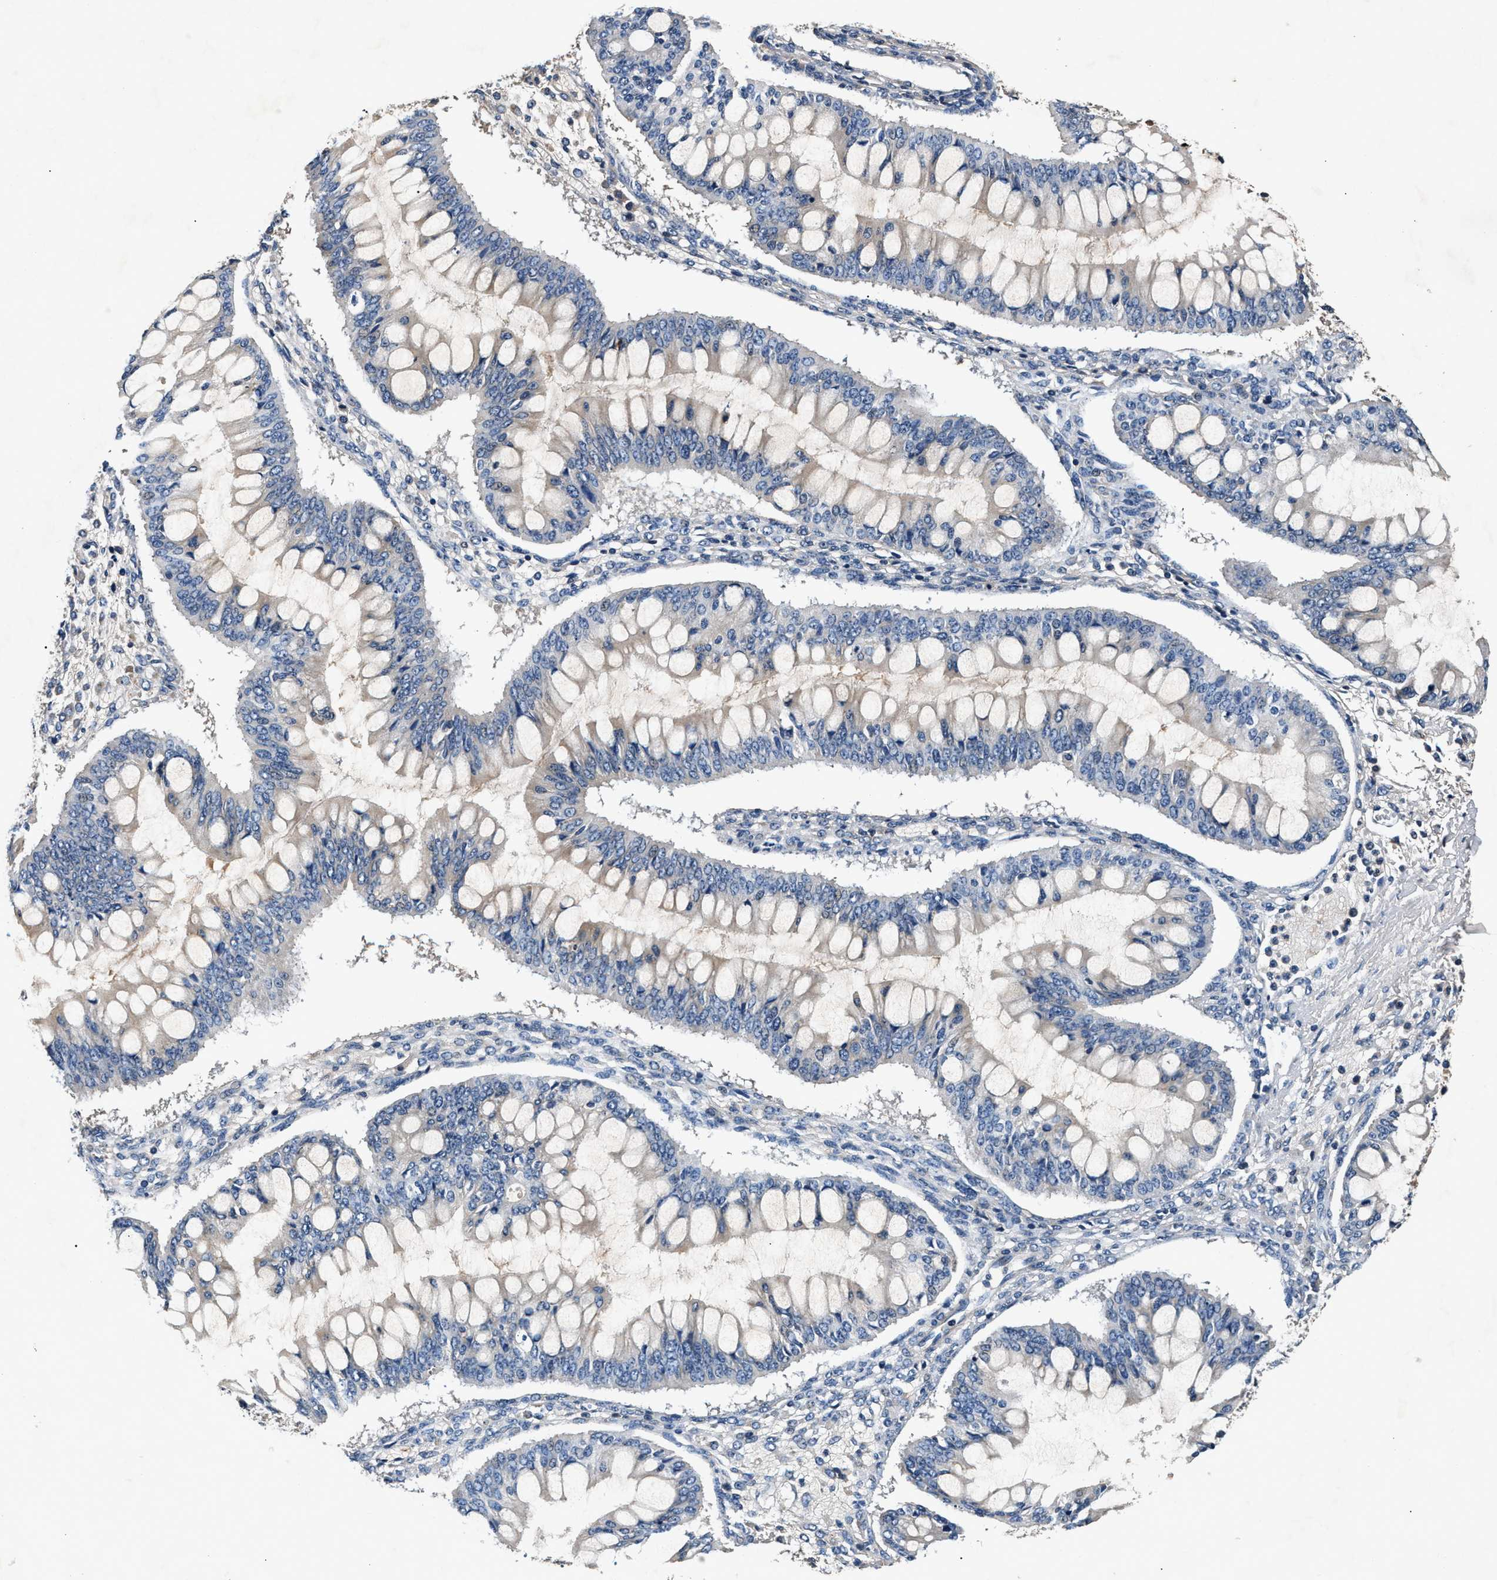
{"staining": {"intensity": "negative", "quantity": "none", "location": "none"}, "tissue": "ovarian cancer", "cell_type": "Tumor cells", "image_type": "cancer", "snomed": [{"axis": "morphology", "description": "Cystadenocarcinoma, mucinous, NOS"}, {"axis": "topography", "description": "Ovary"}], "caption": "DAB (3,3'-diaminobenzidine) immunohistochemical staining of human mucinous cystadenocarcinoma (ovarian) exhibits no significant positivity in tumor cells.", "gene": "IMMT", "patient": {"sex": "female", "age": 73}}